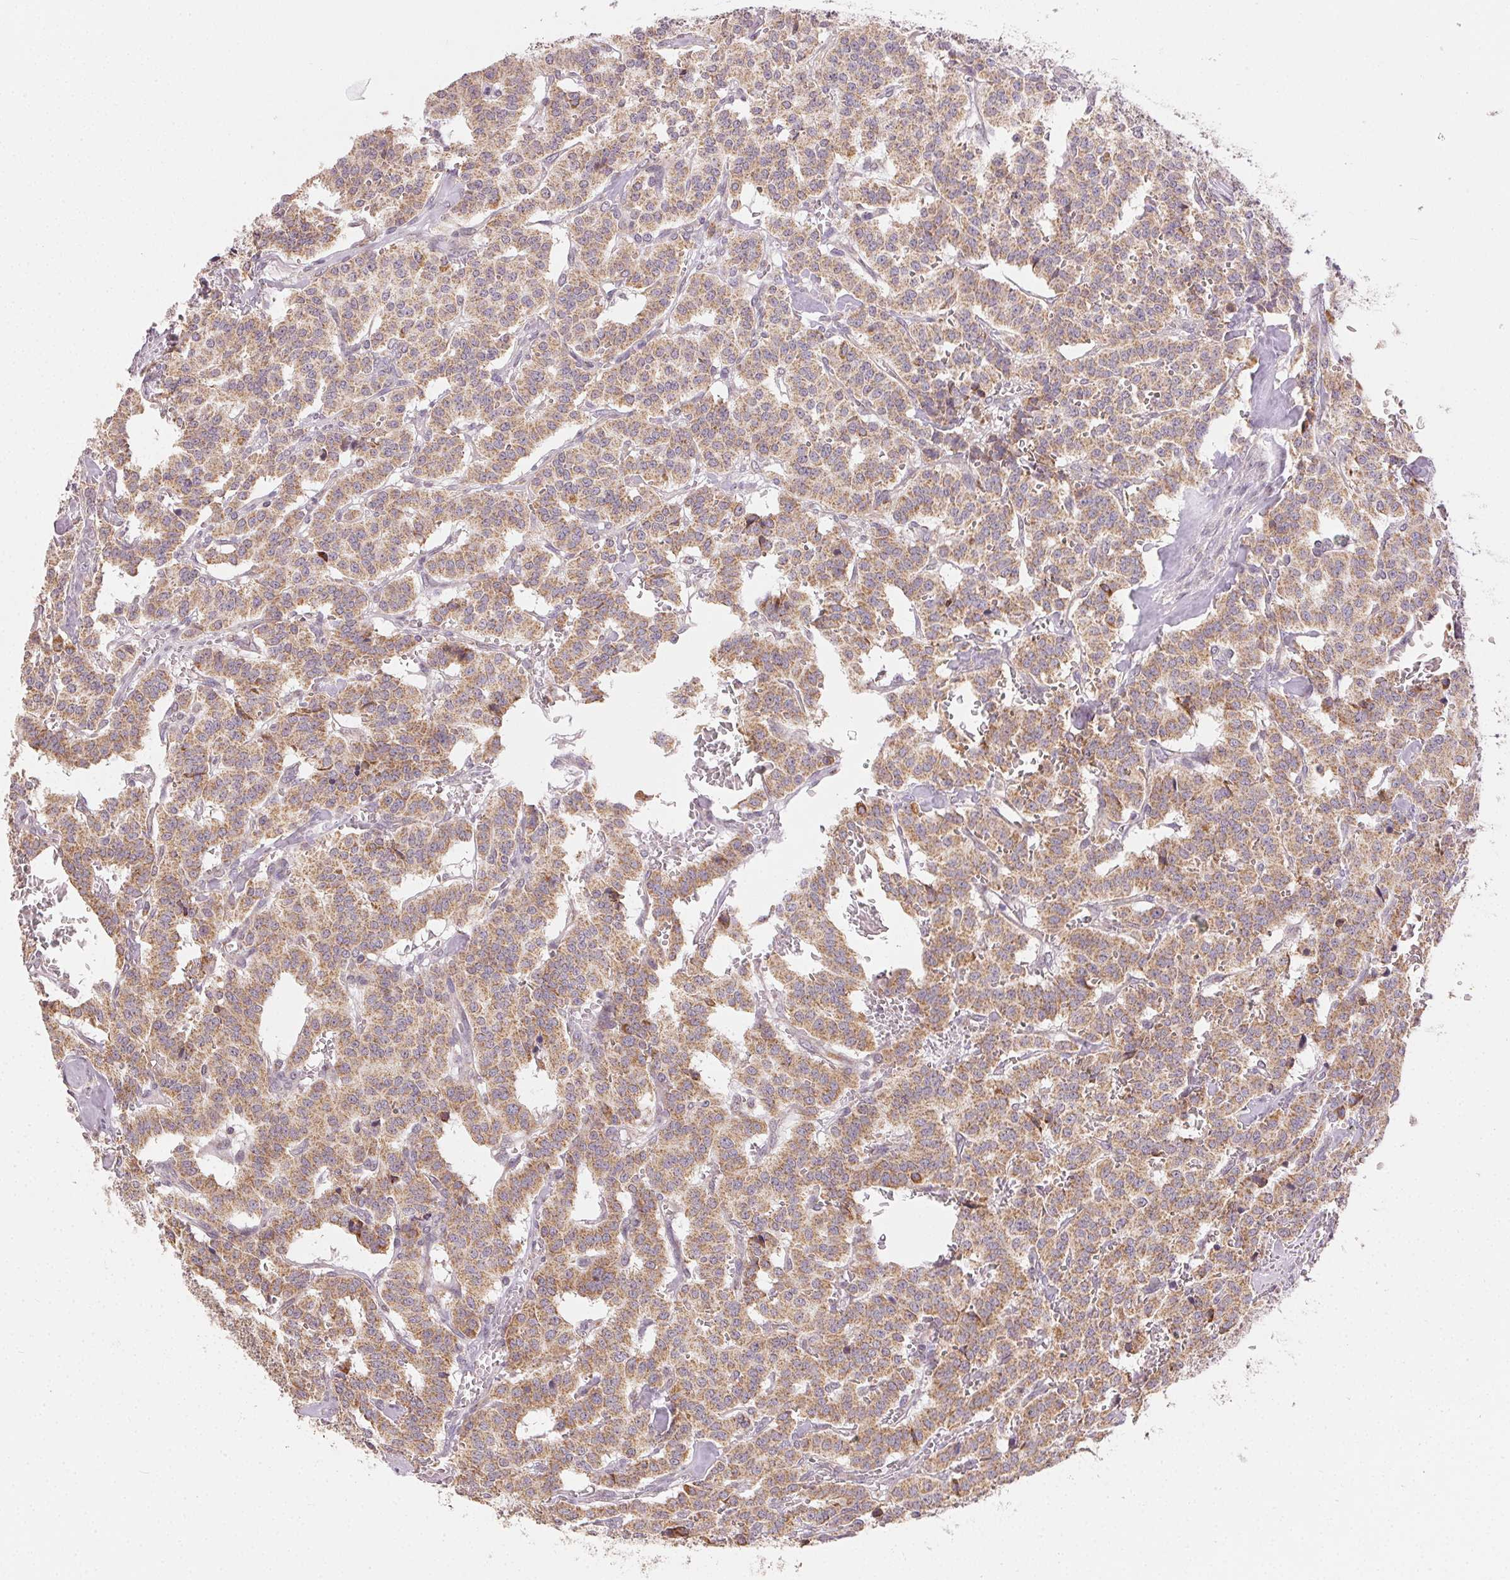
{"staining": {"intensity": "moderate", "quantity": ">75%", "location": "cytoplasmic/membranous"}, "tissue": "carcinoid", "cell_type": "Tumor cells", "image_type": "cancer", "snomed": [{"axis": "morphology", "description": "Normal tissue, NOS"}, {"axis": "morphology", "description": "Carcinoid, malignant, NOS"}, {"axis": "topography", "description": "Lung"}], "caption": "DAB (3,3'-diaminobenzidine) immunohistochemical staining of malignant carcinoid demonstrates moderate cytoplasmic/membranous protein staining in about >75% of tumor cells.", "gene": "CLASP1", "patient": {"sex": "female", "age": 46}}